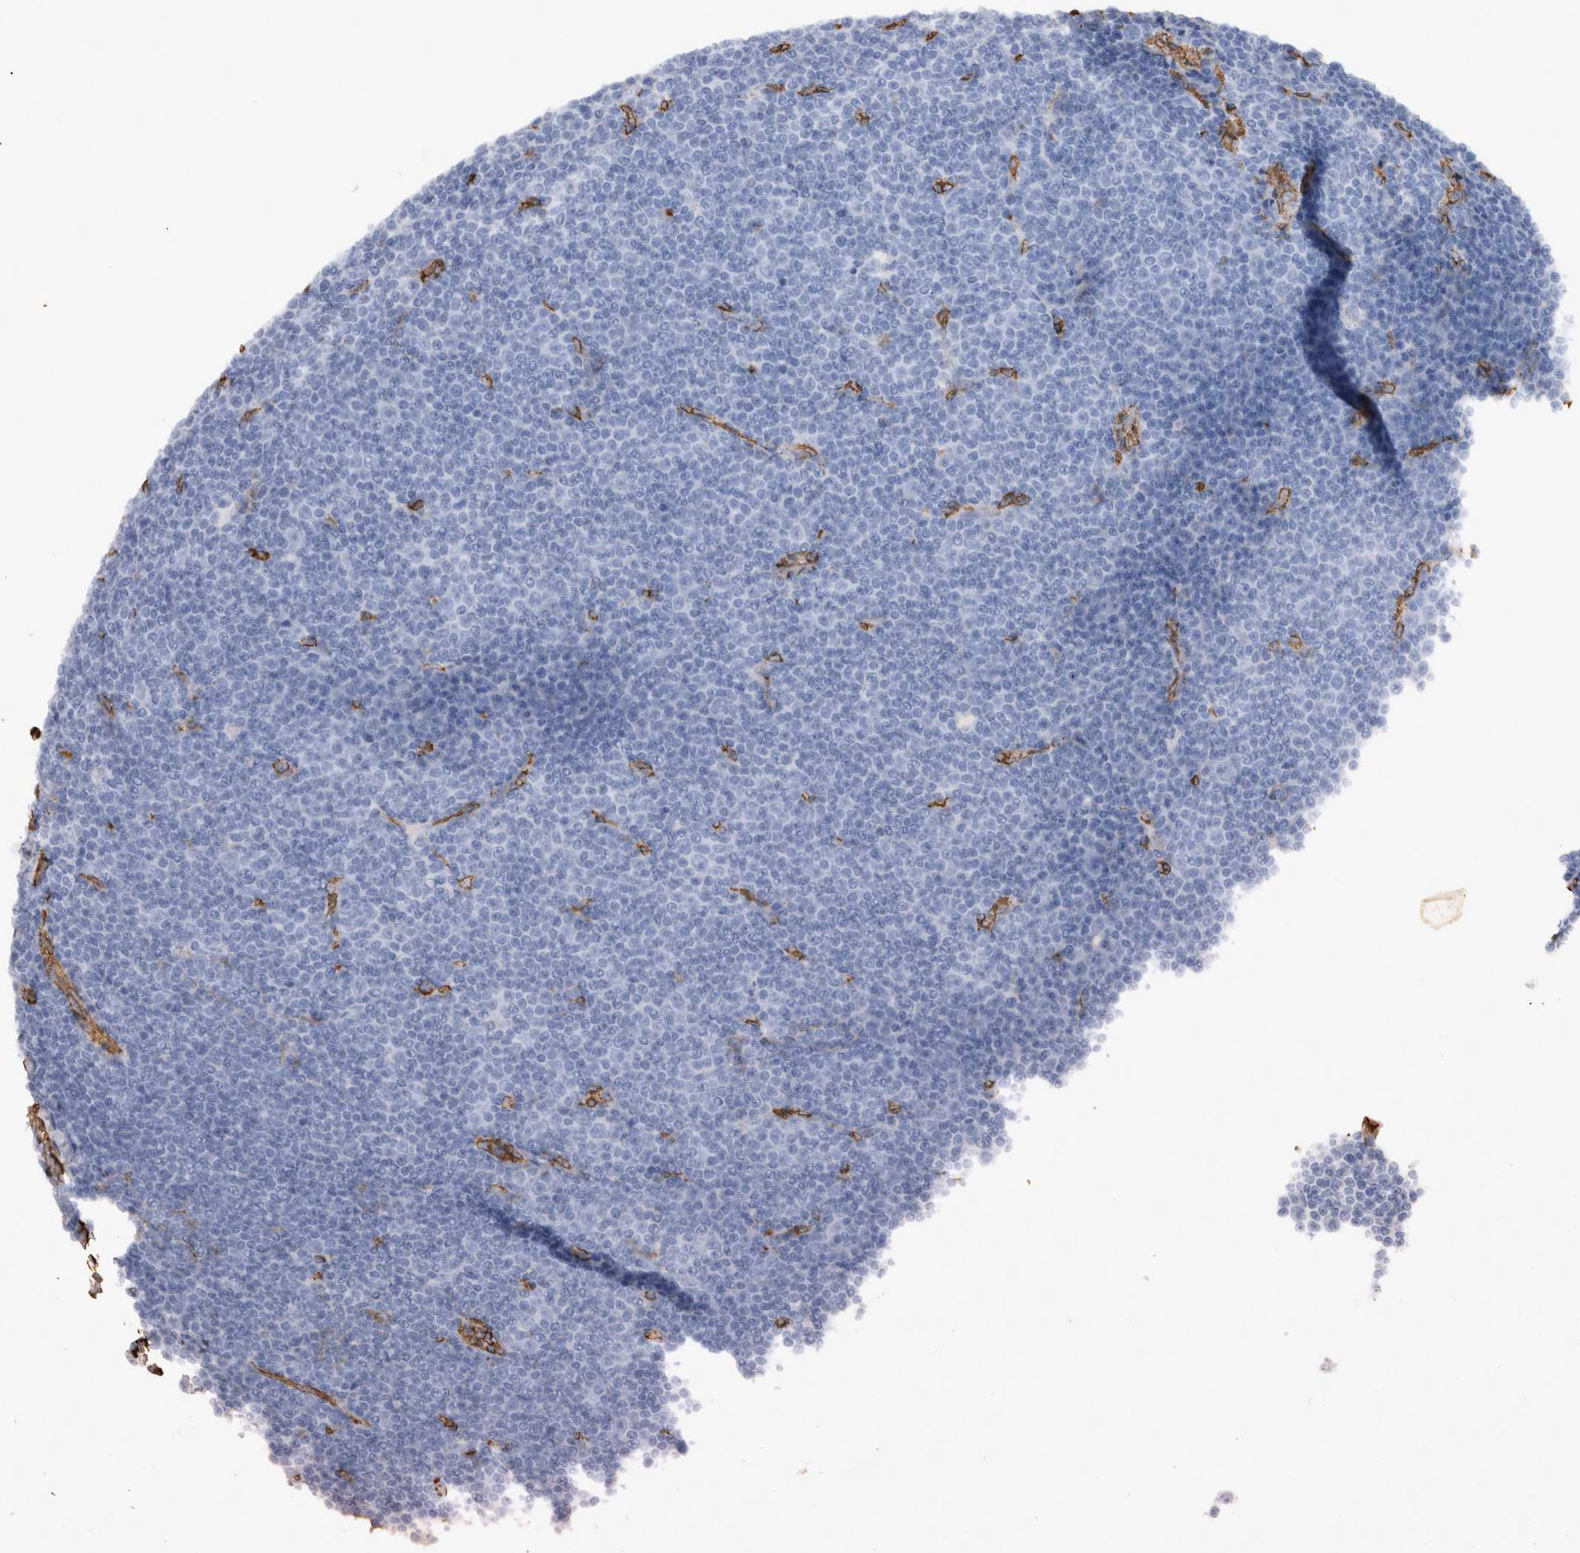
{"staining": {"intensity": "negative", "quantity": "none", "location": "none"}, "tissue": "lymphoma", "cell_type": "Tumor cells", "image_type": "cancer", "snomed": [{"axis": "morphology", "description": "Malignant lymphoma, non-Hodgkin's type, Low grade"}, {"axis": "topography", "description": "Lymph node"}], "caption": "Immunohistochemistry (IHC) of human lymphoma displays no positivity in tumor cells.", "gene": "IL17RC", "patient": {"sex": "female", "age": 67}}